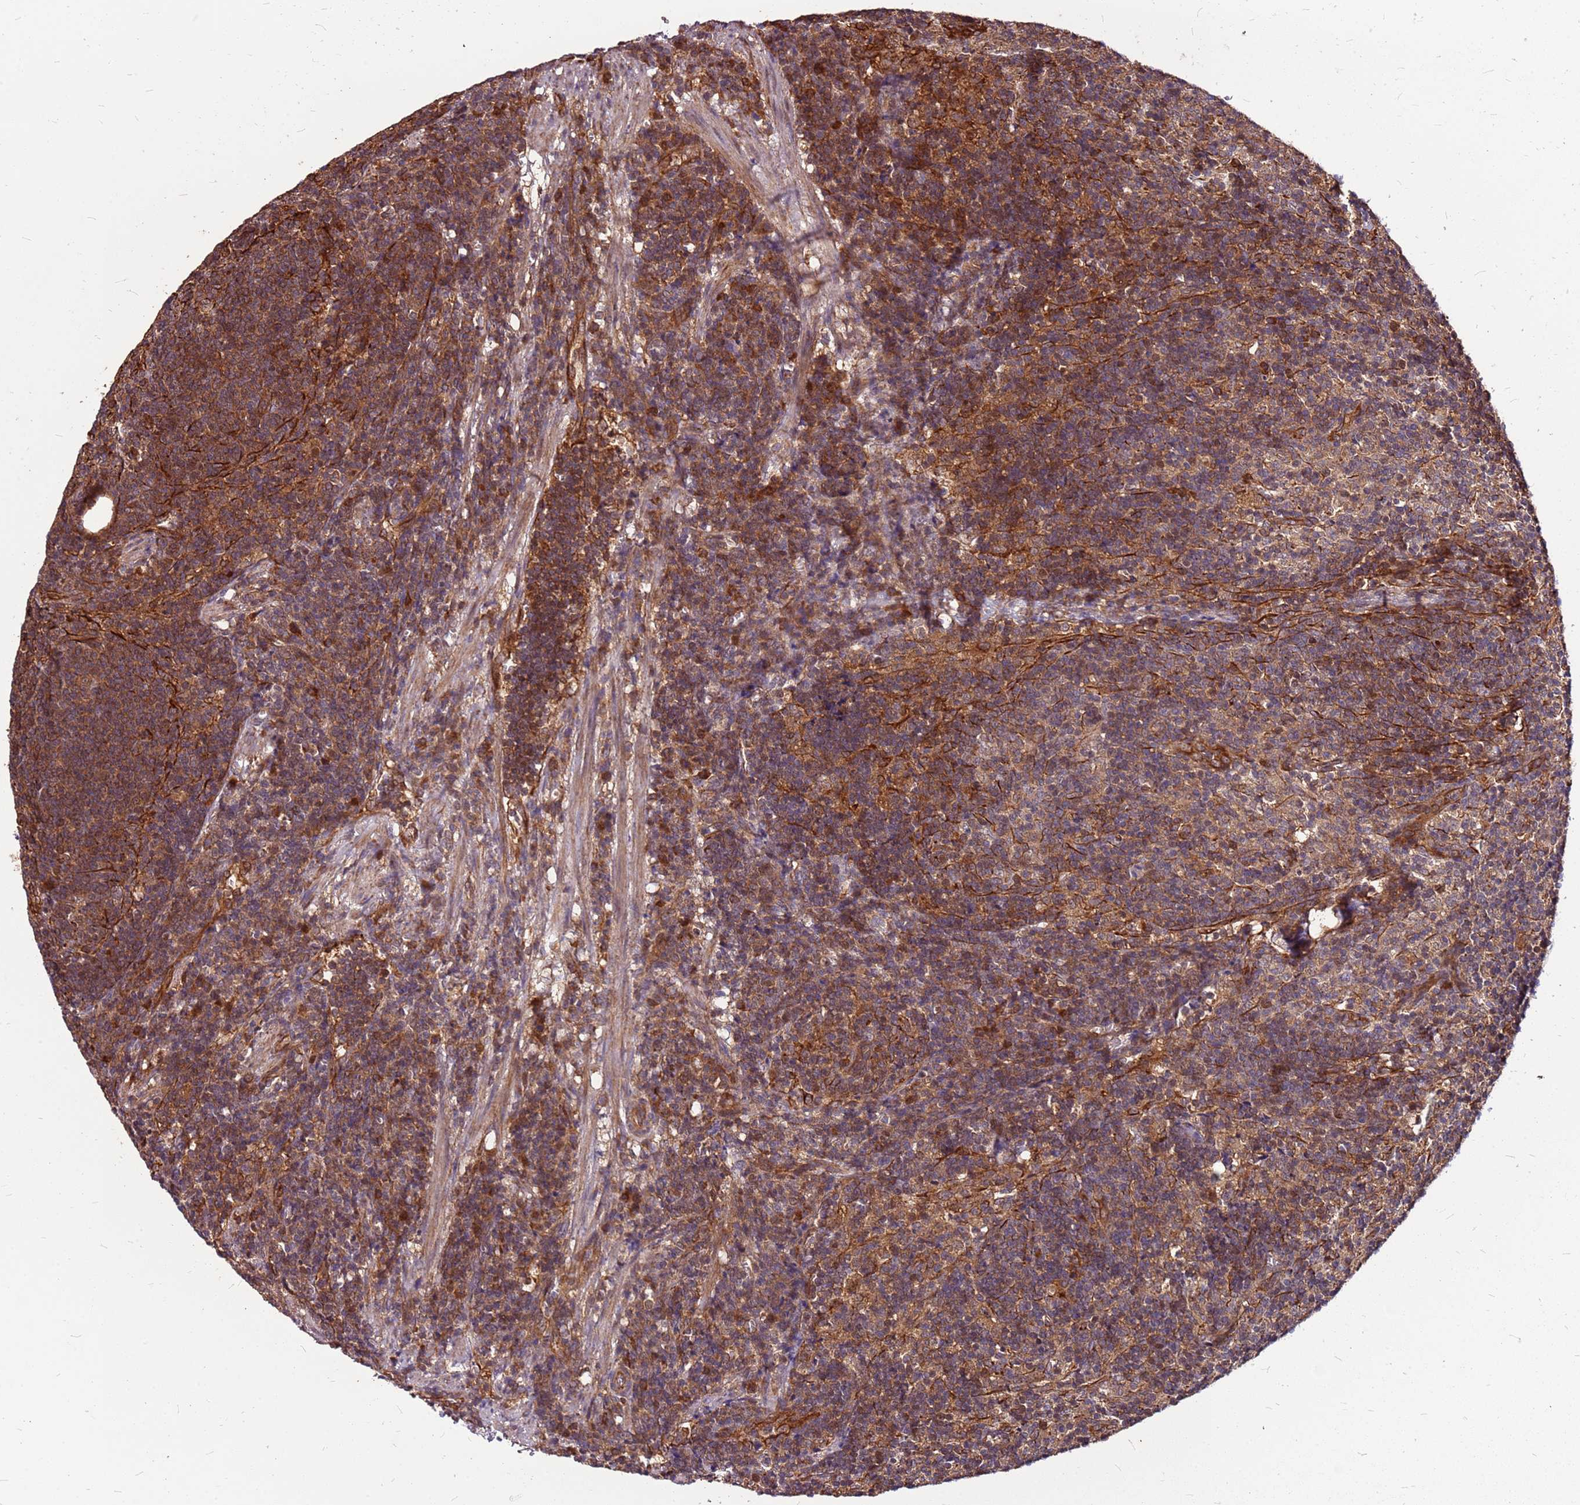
{"staining": {"intensity": "moderate", "quantity": ">75%", "location": "cytoplasmic/membranous"}, "tissue": "lymph node", "cell_type": "Germinal center cells", "image_type": "normal", "snomed": [{"axis": "morphology", "description": "Normal tissue, NOS"}, {"axis": "topography", "description": "Lymph node"}], "caption": "The photomicrograph displays immunohistochemical staining of unremarkable lymph node. There is moderate cytoplasmic/membranous expression is appreciated in approximately >75% of germinal center cells.", "gene": "LYPLAL1", "patient": {"sex": "female", "age": 30}}